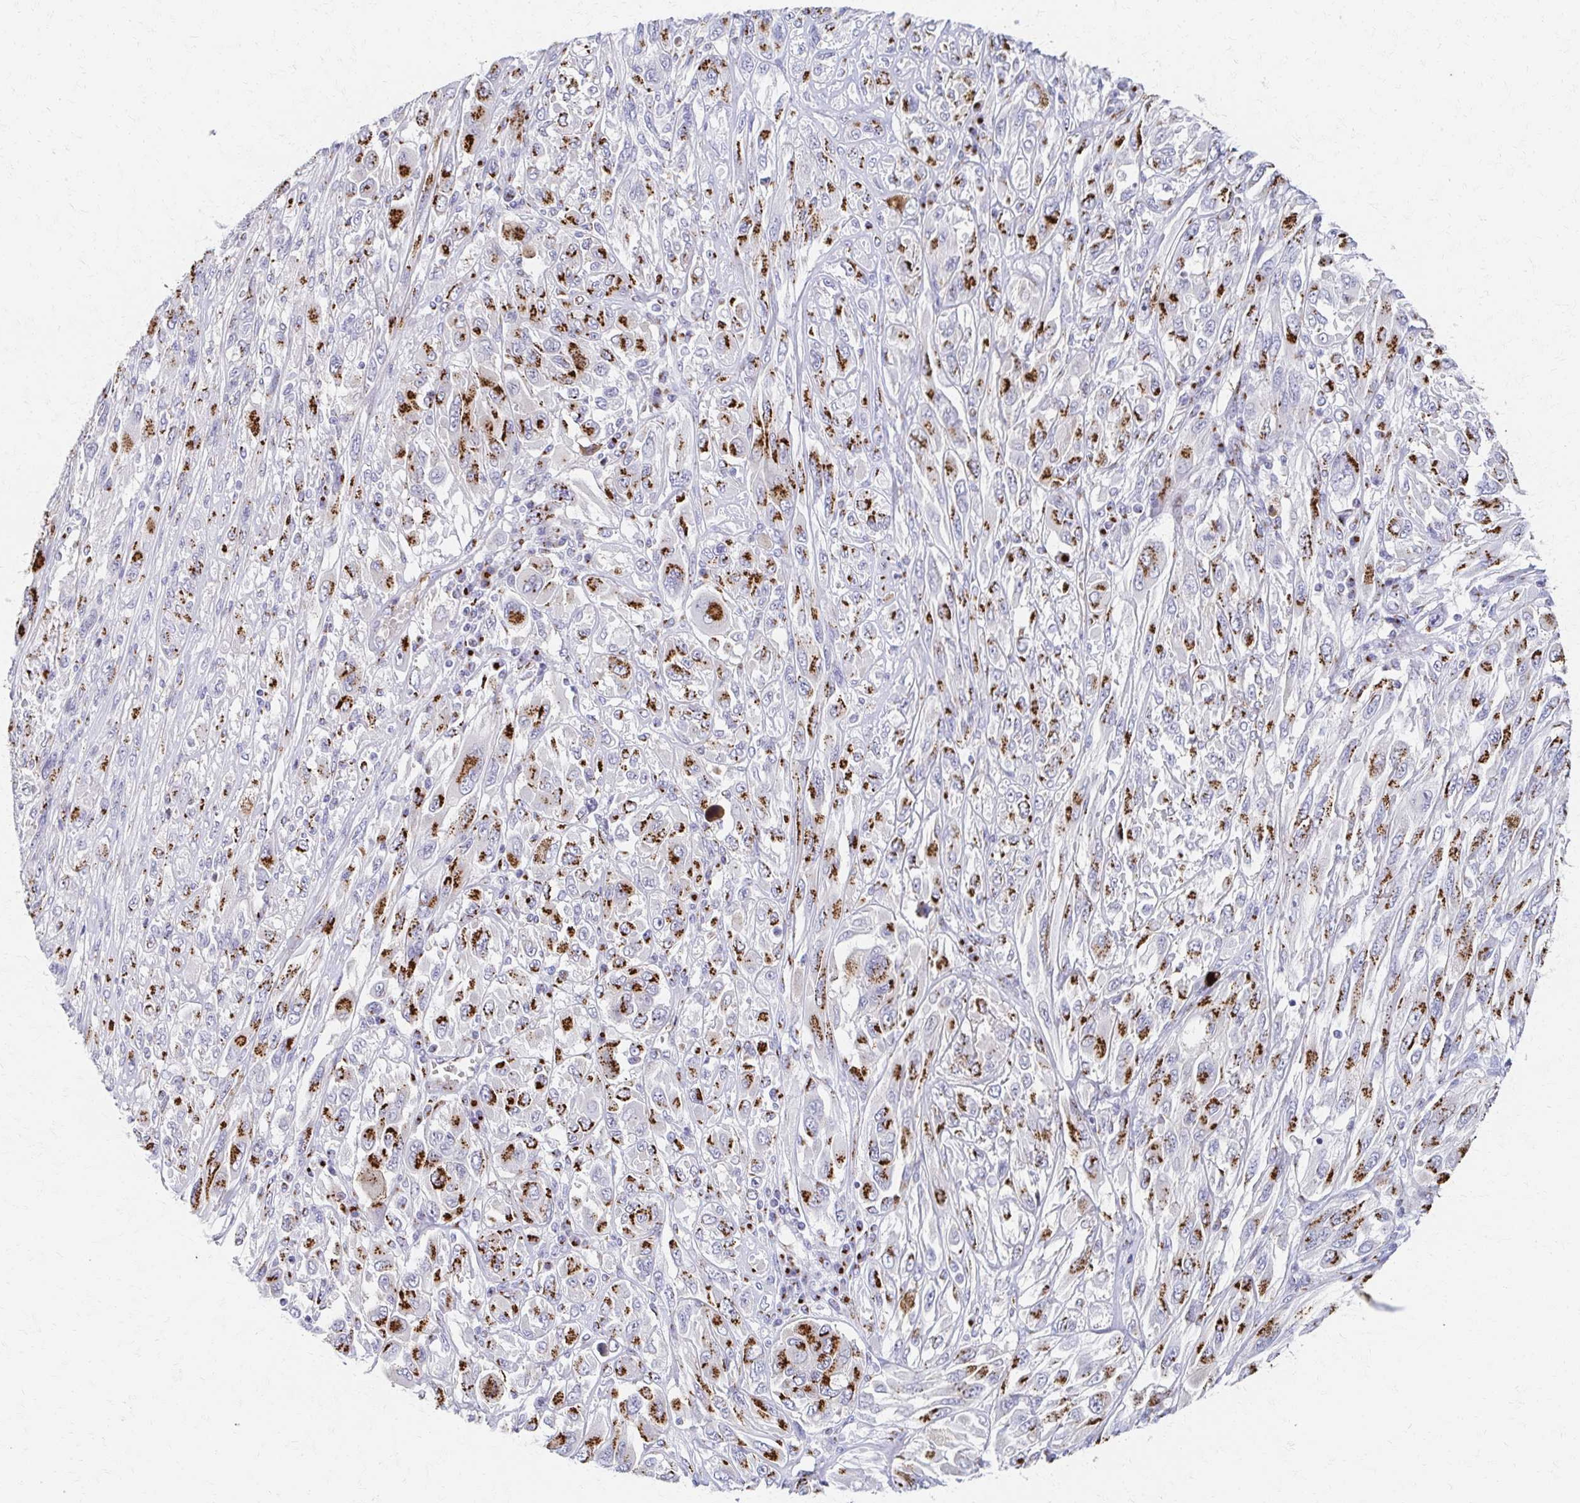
{"staining": {"intensity": "strong", "quantity": ">75%", "location": "cytoplasmic/membranous"}, "tissue": "melanoma", "cell_type": "Tumor cells", "image_type": "cancer", "snomed": [{"axis": "morphology", "description": "Malignant melanoma, NOS"}, {"axis": "topography", "description": "Skin"}], "caption": "The histopathology image demonstrates immunohistochemical staining of malignant melanoma. There is strong cytoplasmic/membranous staining is identified in about >75% of tumor cells.", "gene": "TM9SF1", "patient": {"sex": "female", "age": 91}}